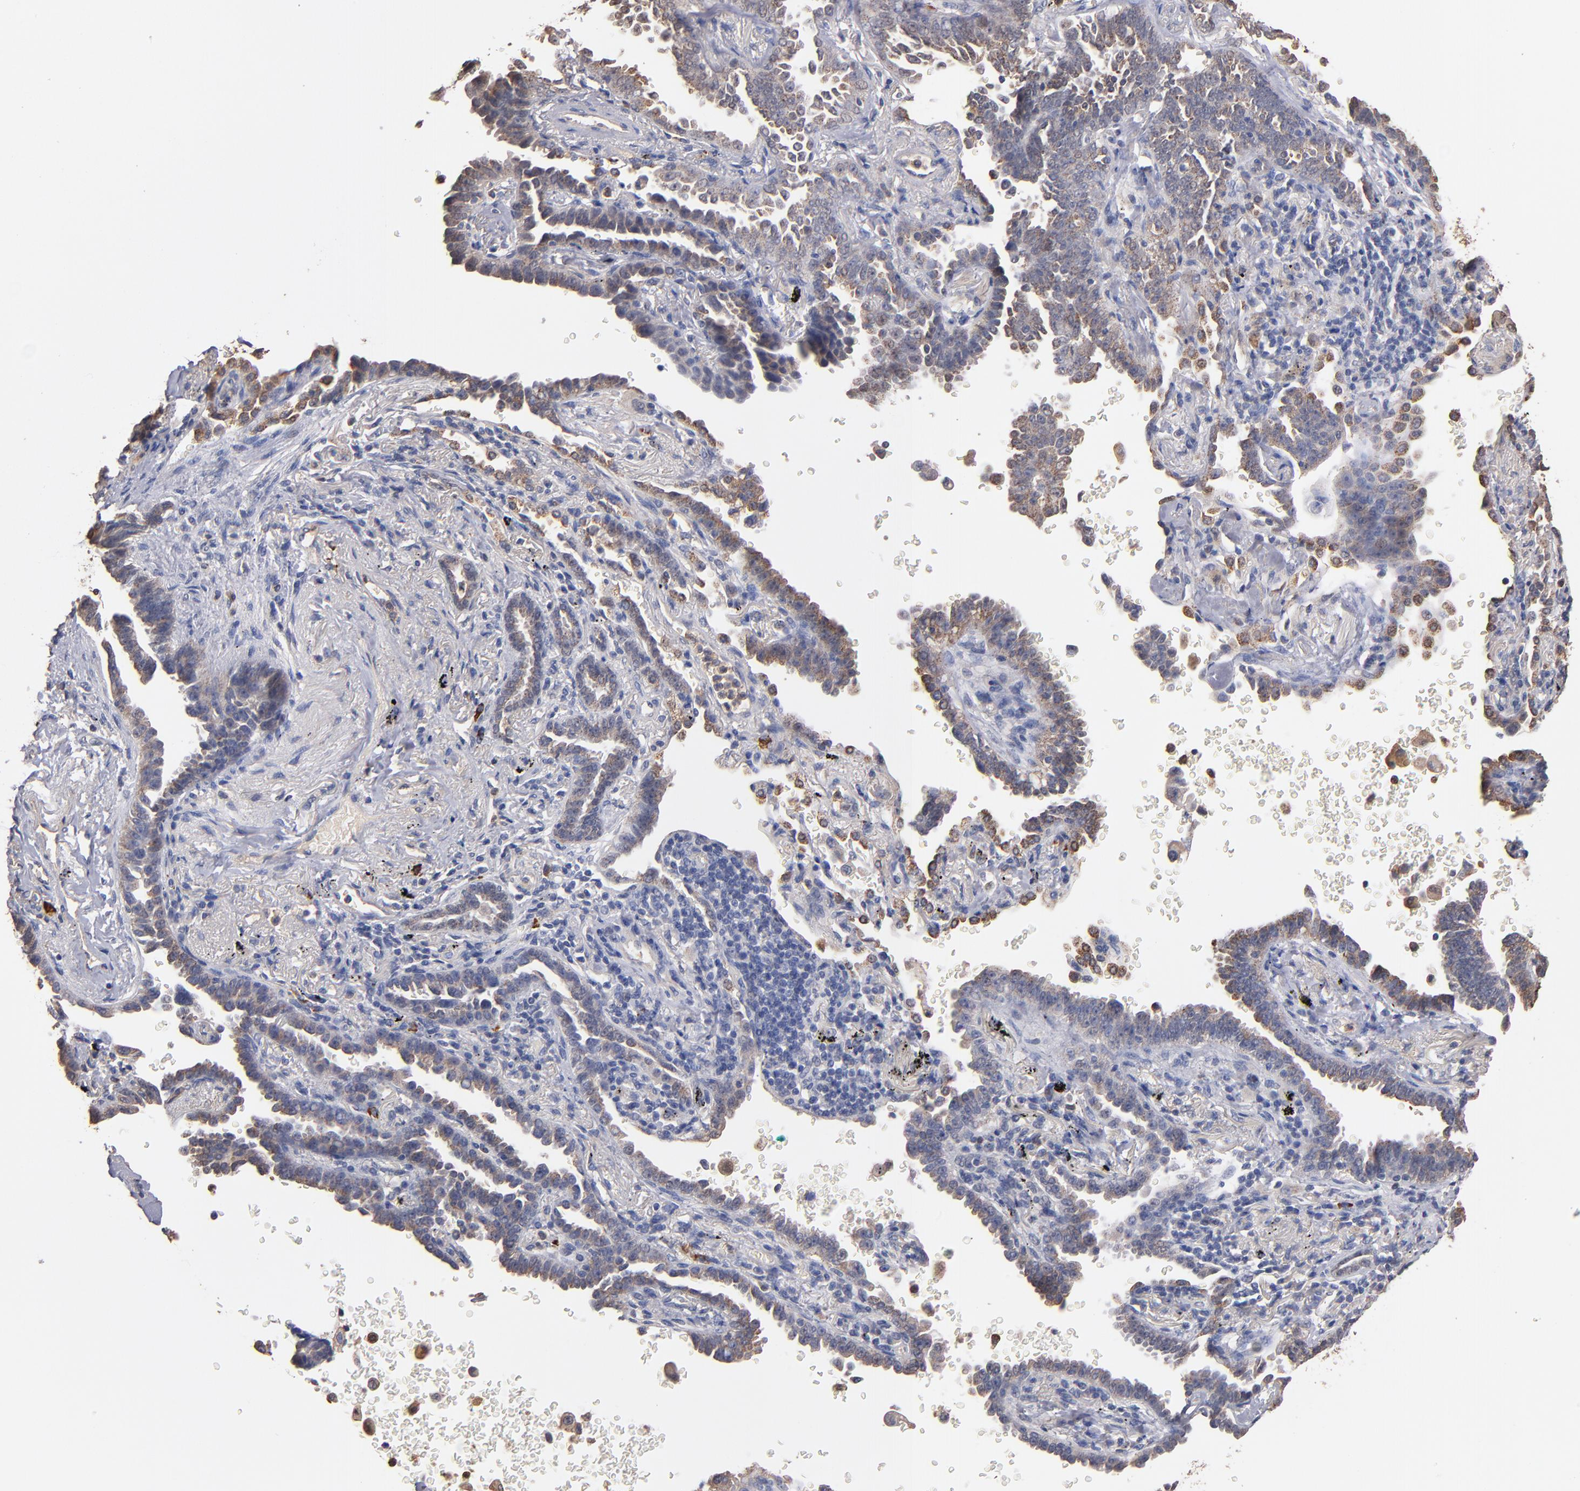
{"staining": {"intensity": "moderate", "quantity": ">75%", "location": "cytoplasmic/membranous"}, "tissue": "lung cancer", "cell_type": "Tumor cells", "image_type": "cancer", "snomed": [{"axis": "morphology", "description": "Adenocarcinoma, NOS"}, {"axis": "topography", "description": "Lung"}], "caption": "Immunohistochemical staining of lung adenocarcinoma displays moderate cytoplasmic/membranous protein expression in about >75% of tumor cells.", "gene": "RO60", "patient": {"sex": "female", "age": 64}}